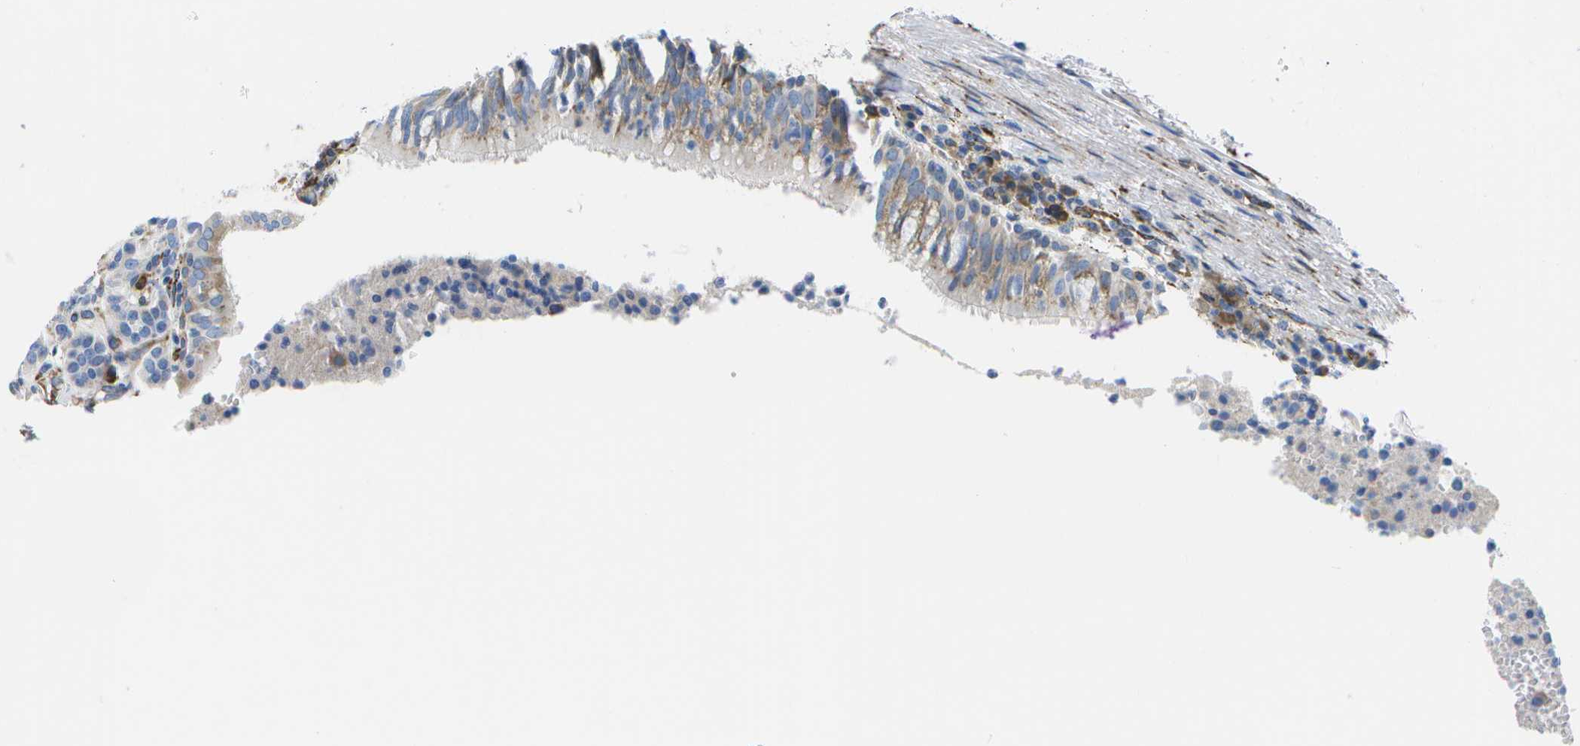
{"staining": {"intensity": "negative", "quantity": "none", "location": "none"}, "tissue": "carcinoid", "cell_type": "Tumor cells", "image_type": "cancer", "snomed": [{"axis": "morphology", "description": "Carcinoid, malignant, NOS"}, {"axis": "topography", "description": "Lung"}], "caption": "This histopathology image is of carcinoid stained with IHC to label a protein in brown with the nuclei are counter-stained blue. There is no positivity in tumor cells.", "gene": "ZDHHC17", "patient": {"sex": "male", "age": 30}}